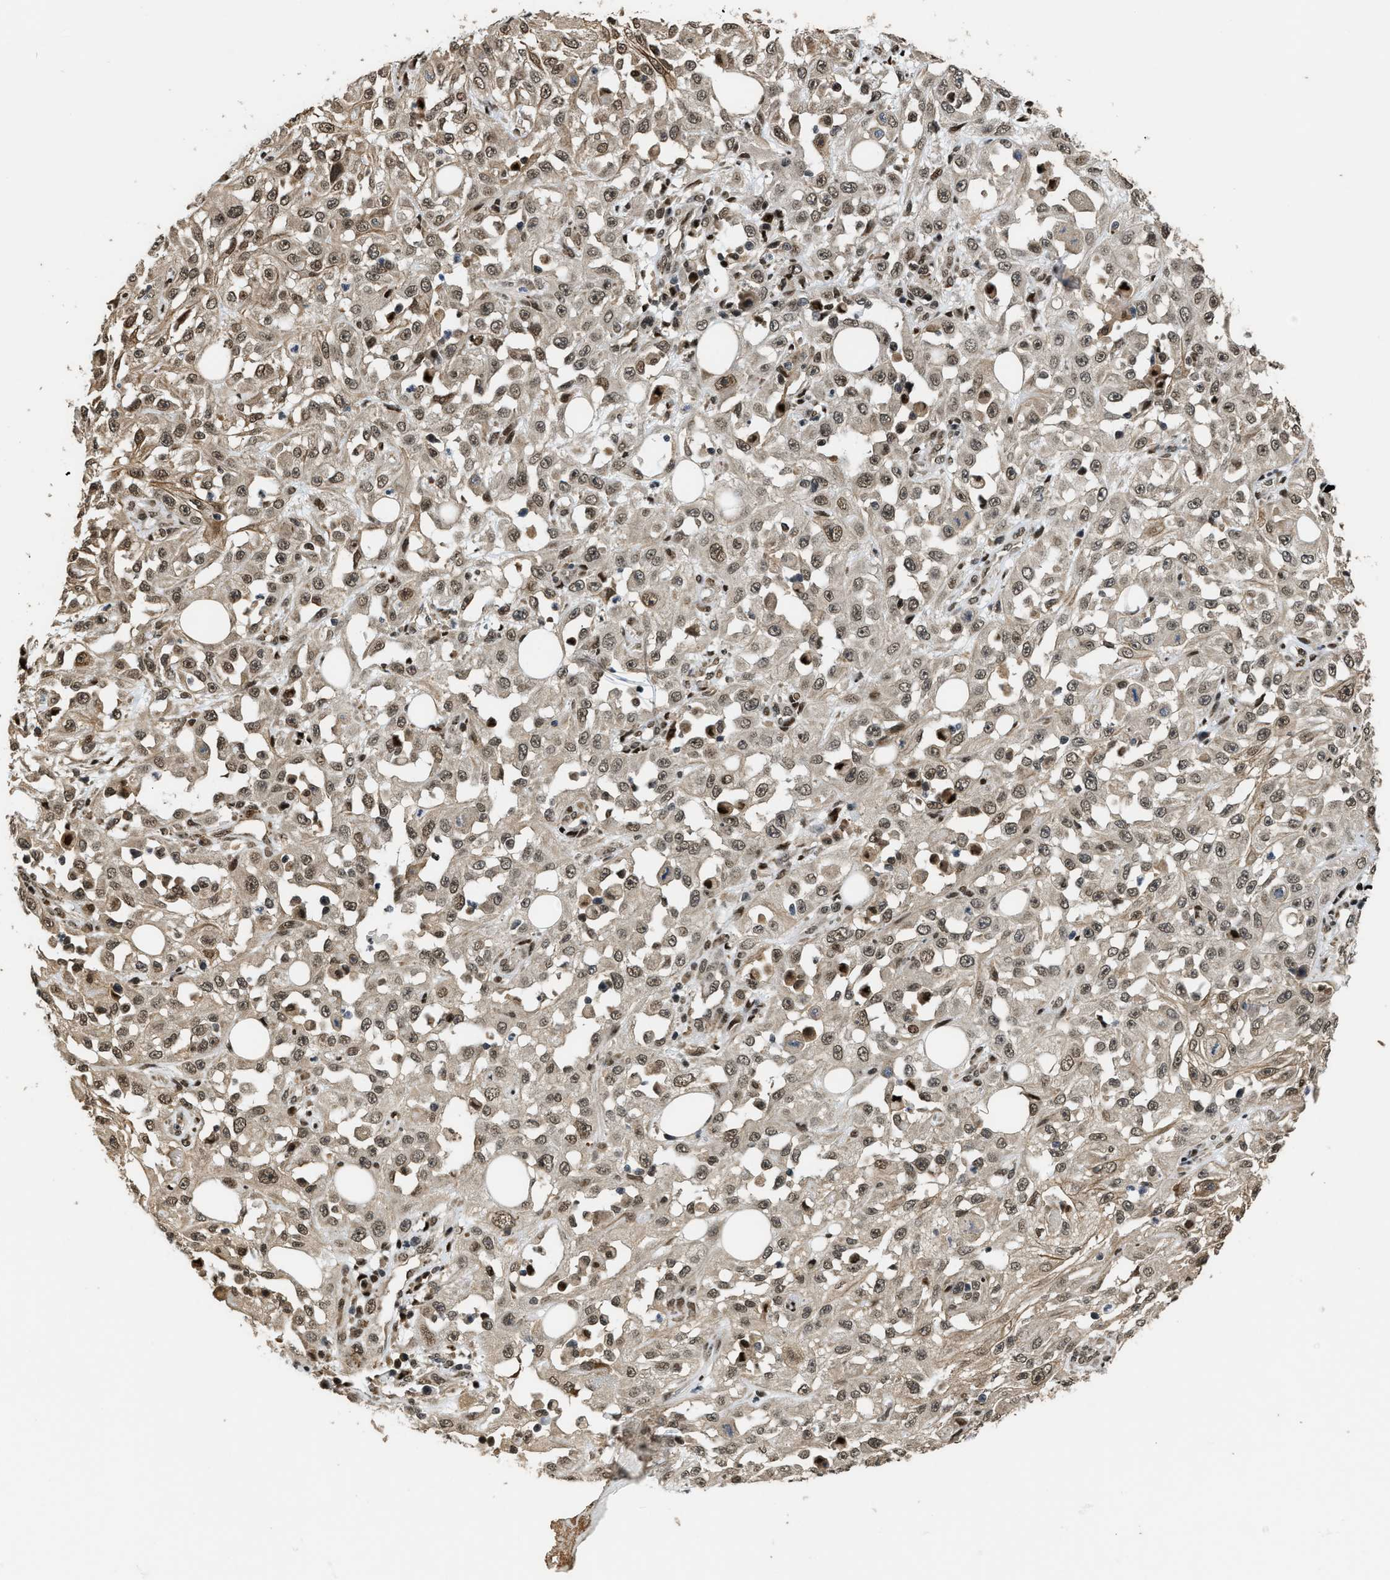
{"staining": {"intensity": "weak", "quantity": ">75%", "location": "nuclear"}, "tissue": "skin cancer", "cell_type": "Tumor cells", "image_type": "cancer", "snomed": [{"axis": "morphology", "description": "Squamous cell carcinoma, NOS"}, {"axis": "morphology", "description": "Squamous cell carcinoma, metastatic, NOS"}, {"axis": "topography", "description": "Skin"}, {"axis": "topography", "description": "Lymph node"}], "caption": "IHC (DAB (3,3'-diaminobenzidine)) staining of skin metastatic squamous cell carcinoma reveals weak nuclear protein expression in about >75% of tumor cells.", "gene": "SERTAD2", "patient": {"sex": "male", "age": 75}}